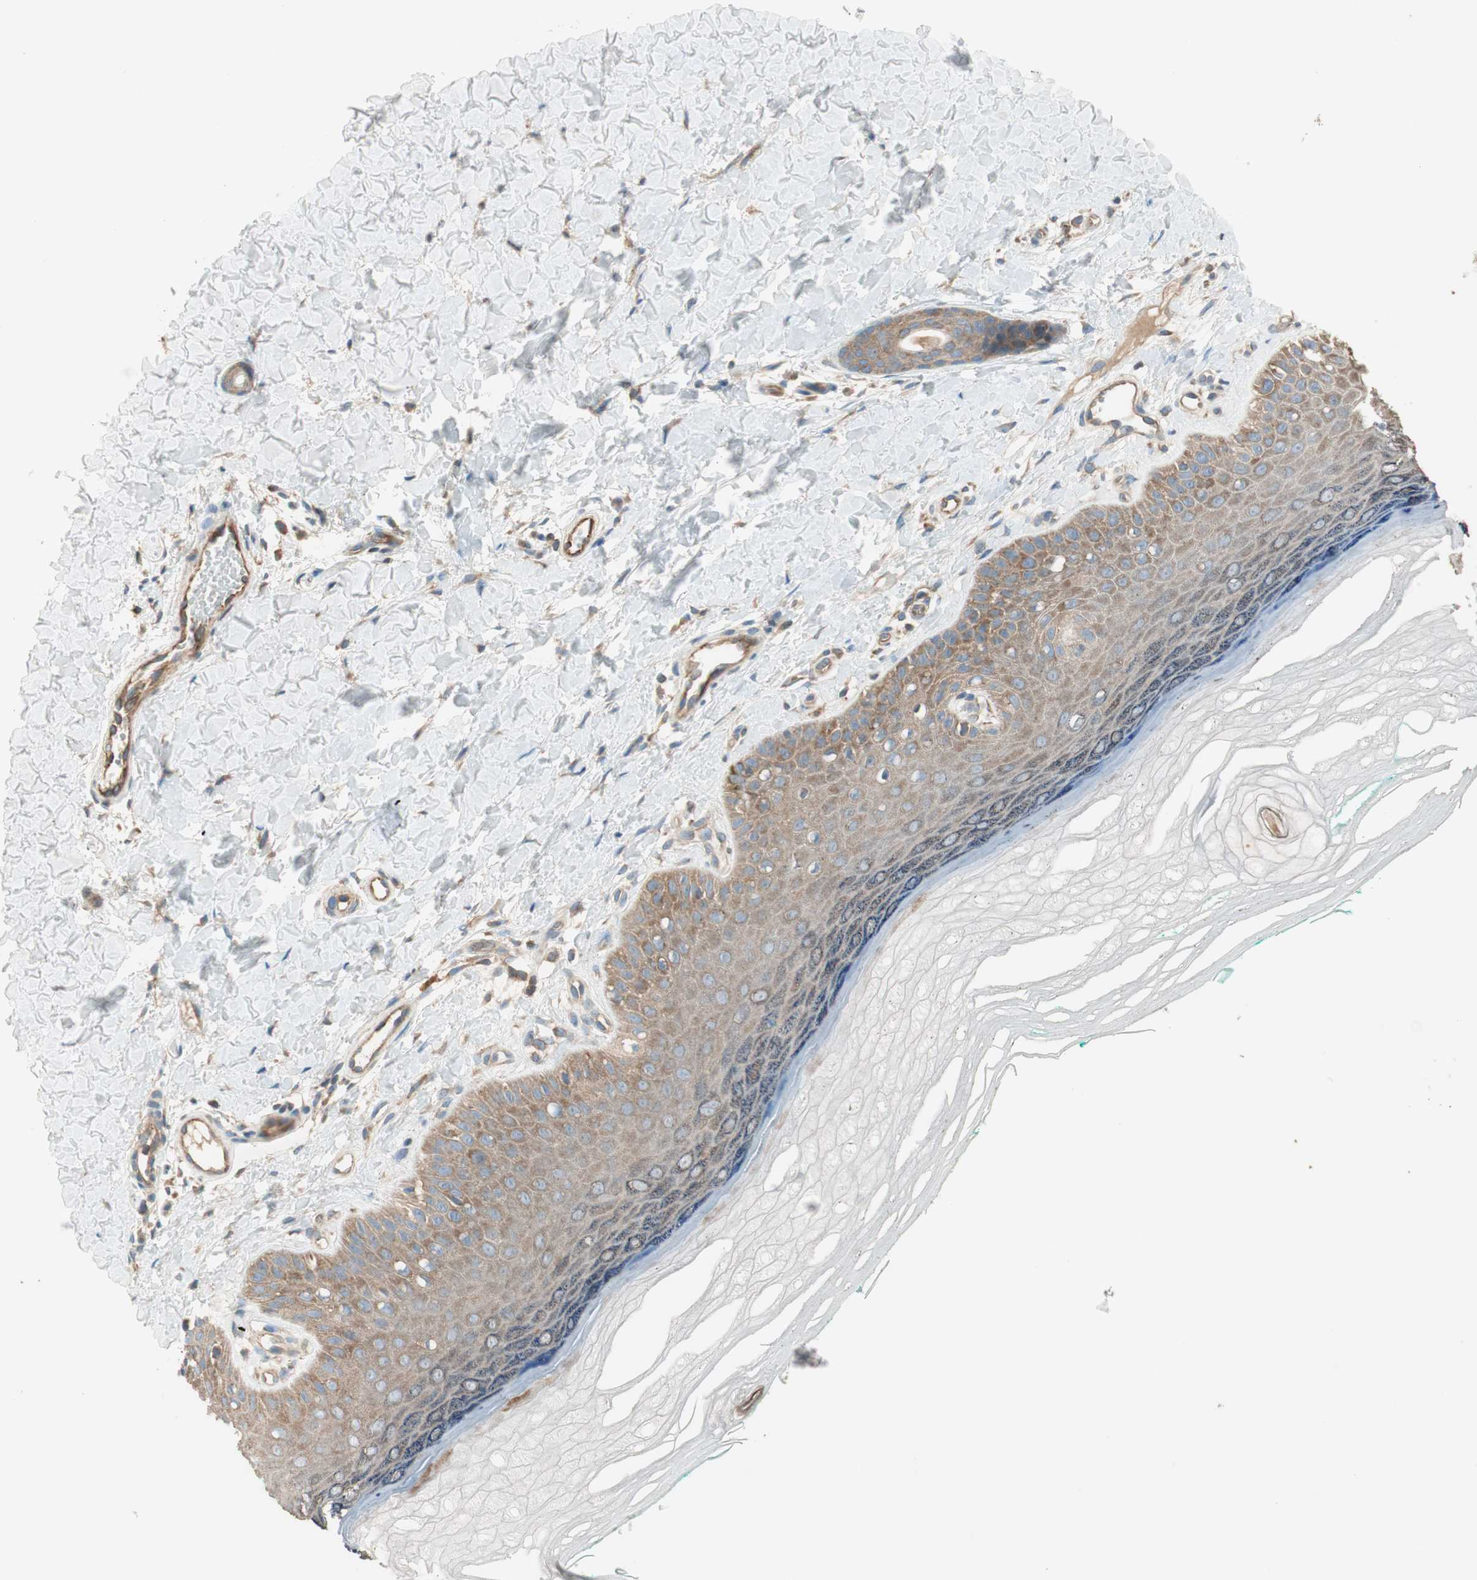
{"staining": {"intensity": "moderate", "quantity": ">75%", "location": "cytoplasmic/membranous"}, "tissue": "skin", "cell_type": "Fibroblasts", "image_type": "normal", "snomed": [{"axis": "morphology", "description": "Normal tissue, NOS"}, {"axis": "topography", "description": "Skin"}], "caption": "Immunohistochemistry (IHC) of unremarkable human skin demonstrates medium levels of moderate cytoplasmic/membranous expression in about >75% of fibroblasts.", "gene": "CC2D1A", "patient": {"sex": "male", "age": 26}}